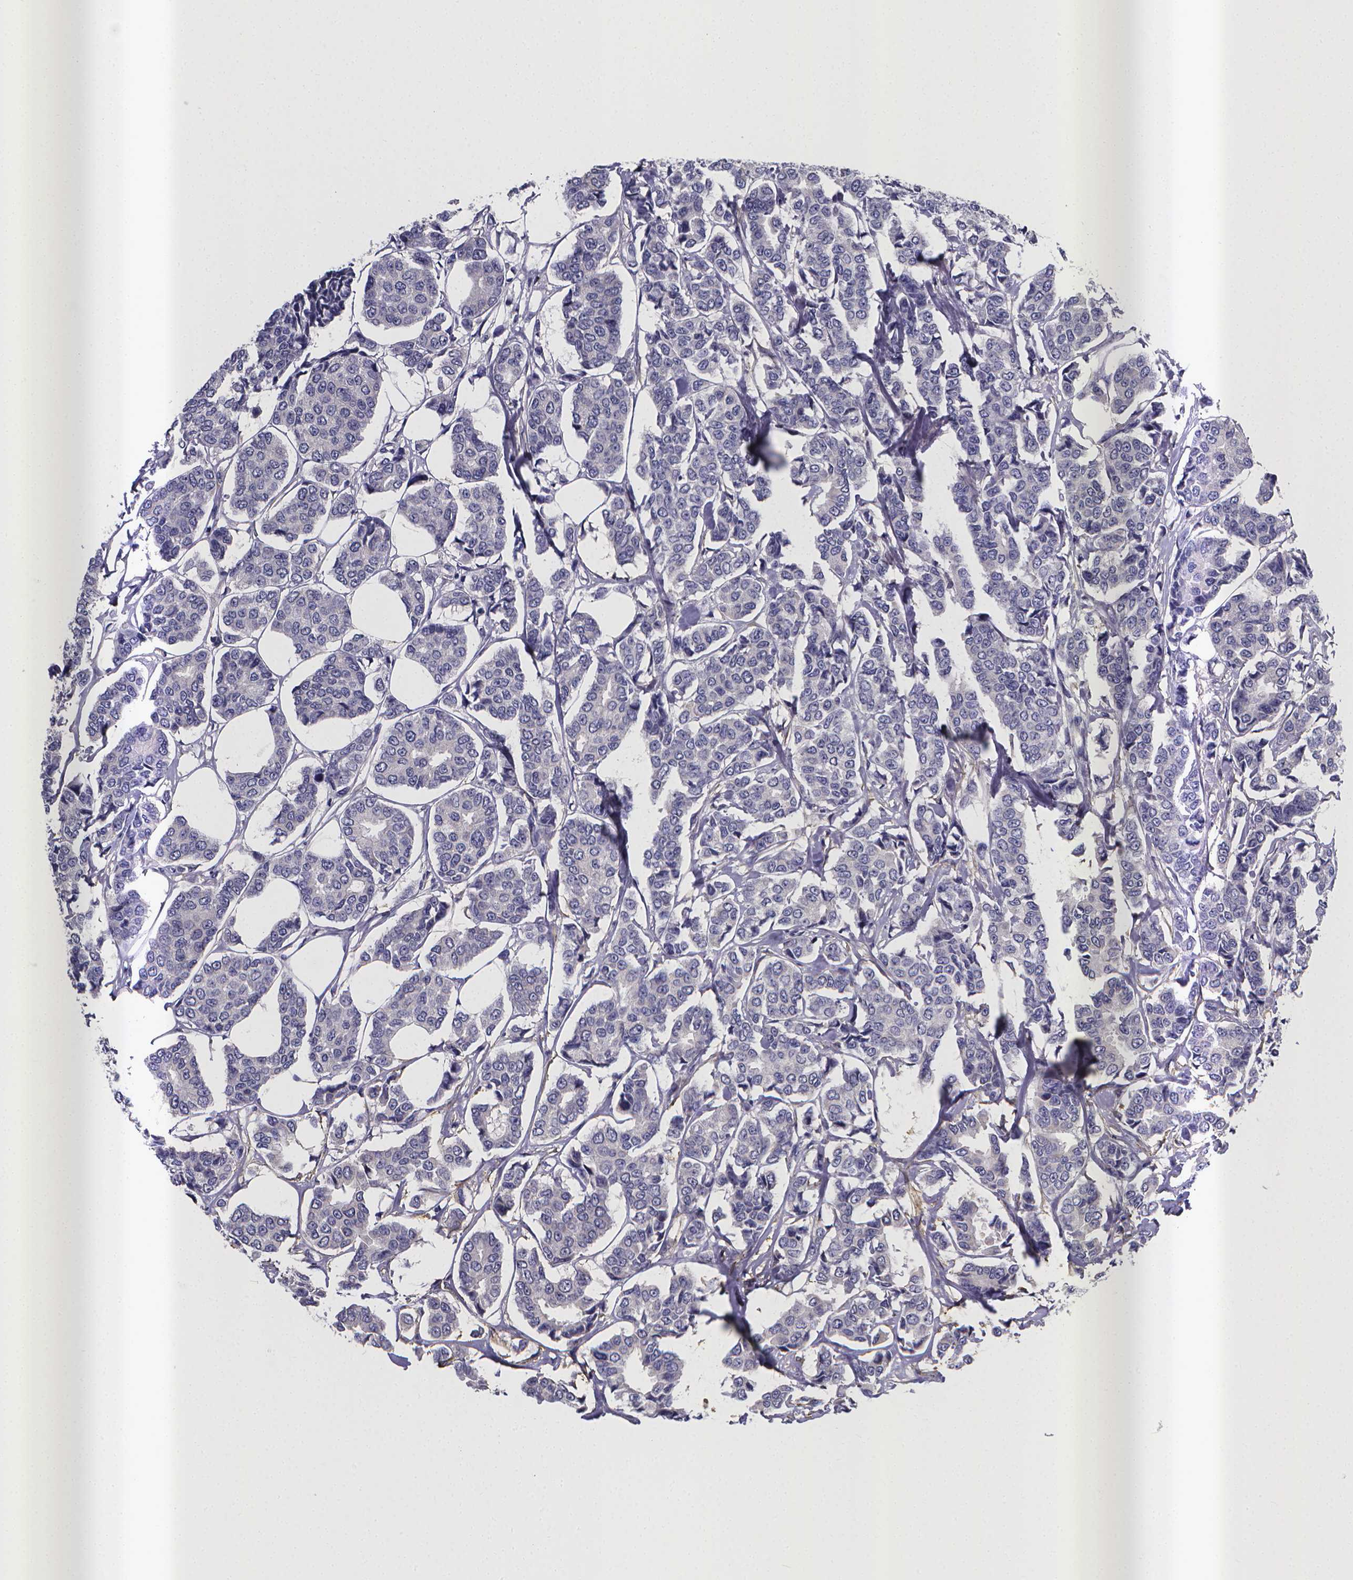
{"staining": {"intensity": "negative", "quantity": "none", "location": "none"}, "tissue": "breast cancer", "cell_type": "Tumor cells", "image_type": "cancer", "snomed": [{"axis": "morphology", "description": "Duct carcinoma"}, {"axis": "topography", "description": "Breast"}], "caption": "Immunohistochemical staining of intraductal carcinoma (breast) shows no significant expression in tumor cells. Nuclei are stained in blue.", "gene": "RERG", "patient": {"sex": "female", "age": 94}}